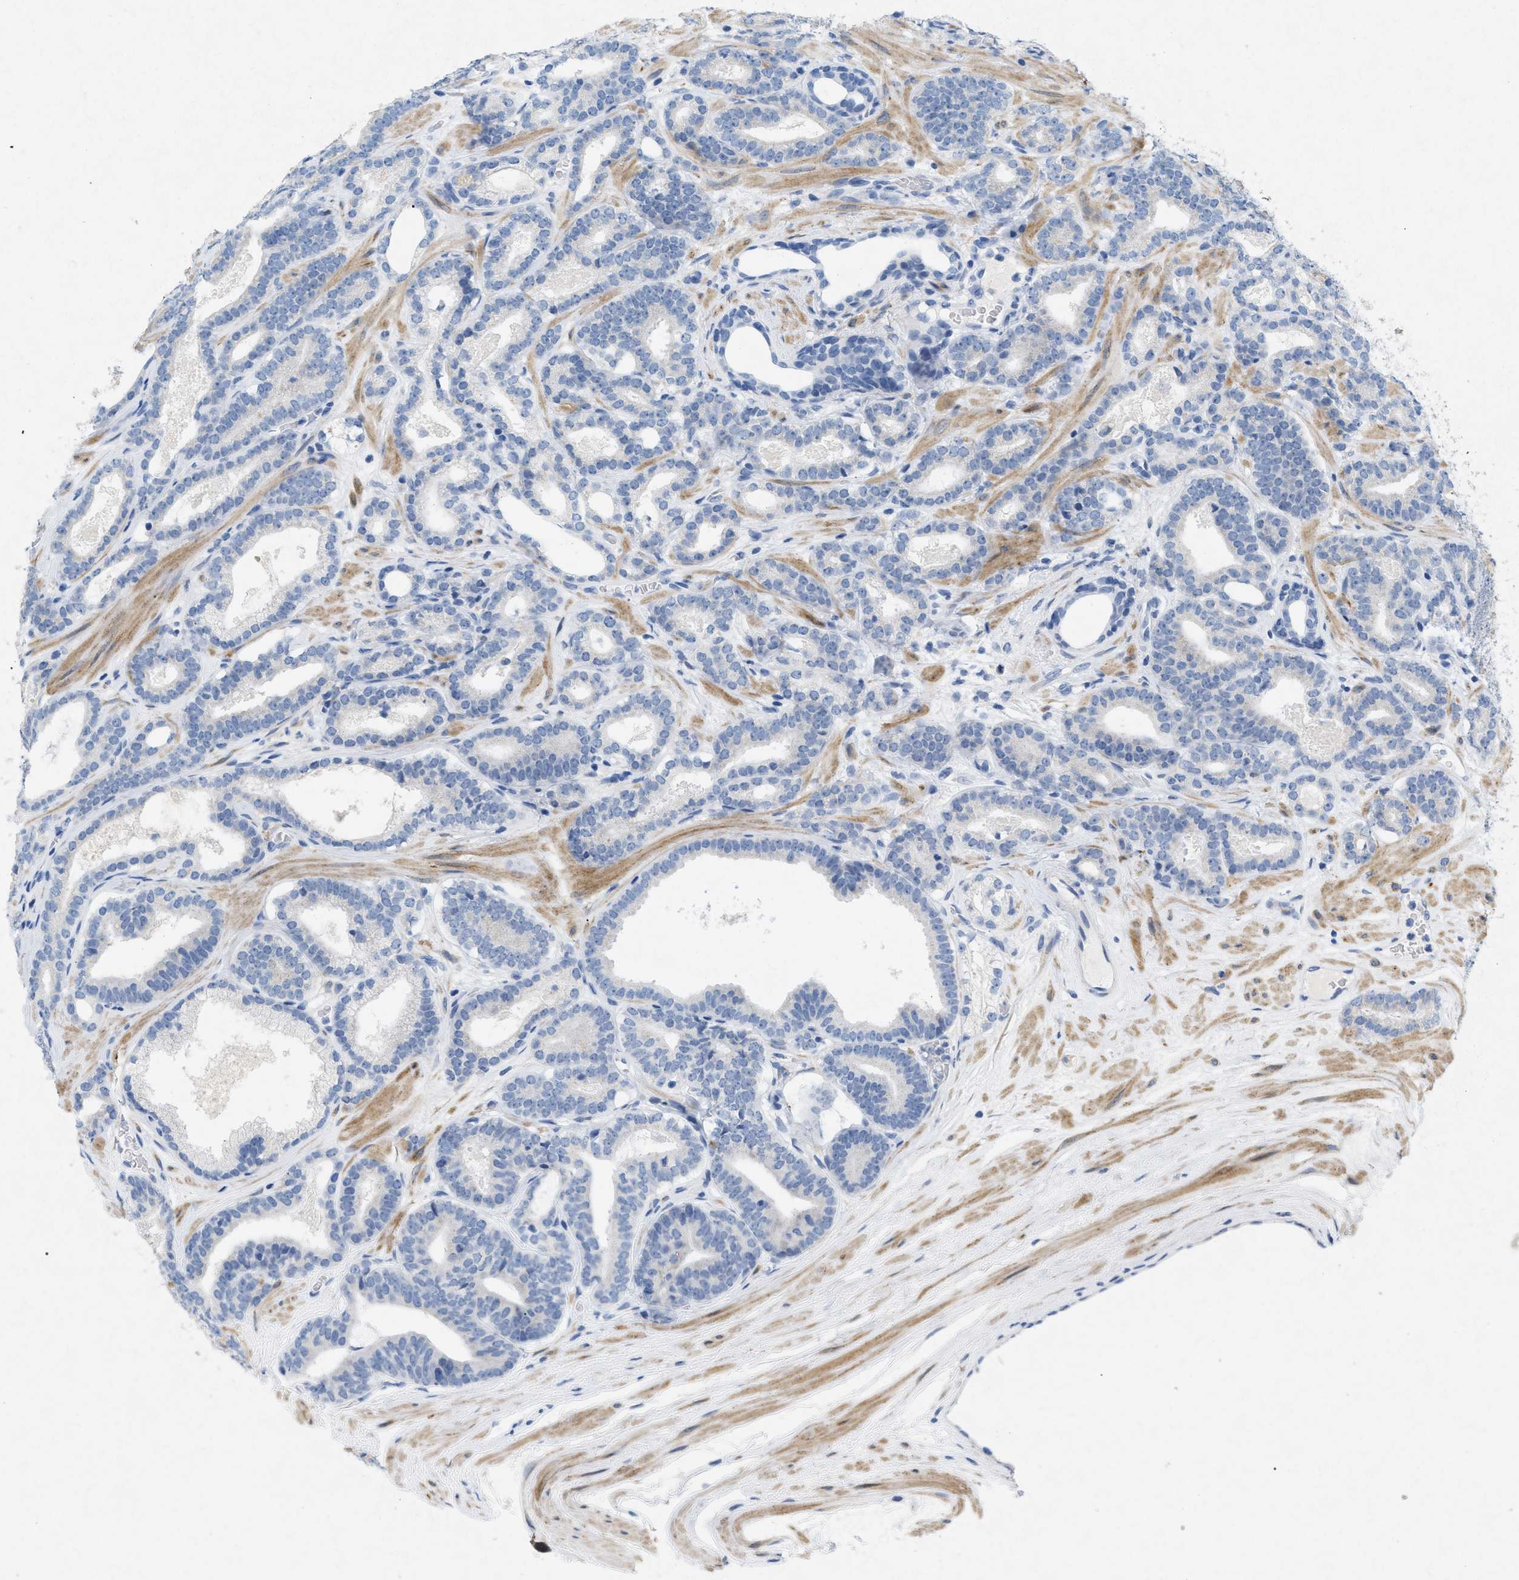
{"staining": {"intensity": "negative", "quantity": "none", "location": "none"}, "tissue": "prostate cancer", "cell_type": "Tumor cells", "image_type": "cancer", "snomed": [{"axis": "morphology", "description": "Adenocarcinoma, High grade"}, {"axis": "topography", "description": "Prostate"}], "caption": "An IHC micrograph of prostate high-grade adenocarcinoma is shown. There is no staining in tumor cells of prostate high-grade adenocarcinoma. The staining is performed using DAB brown chromogen with nuclei counter-stained in using hematoxylin.", "gene": "TASOR", "patient": {"sex": "male", "age": 60}}